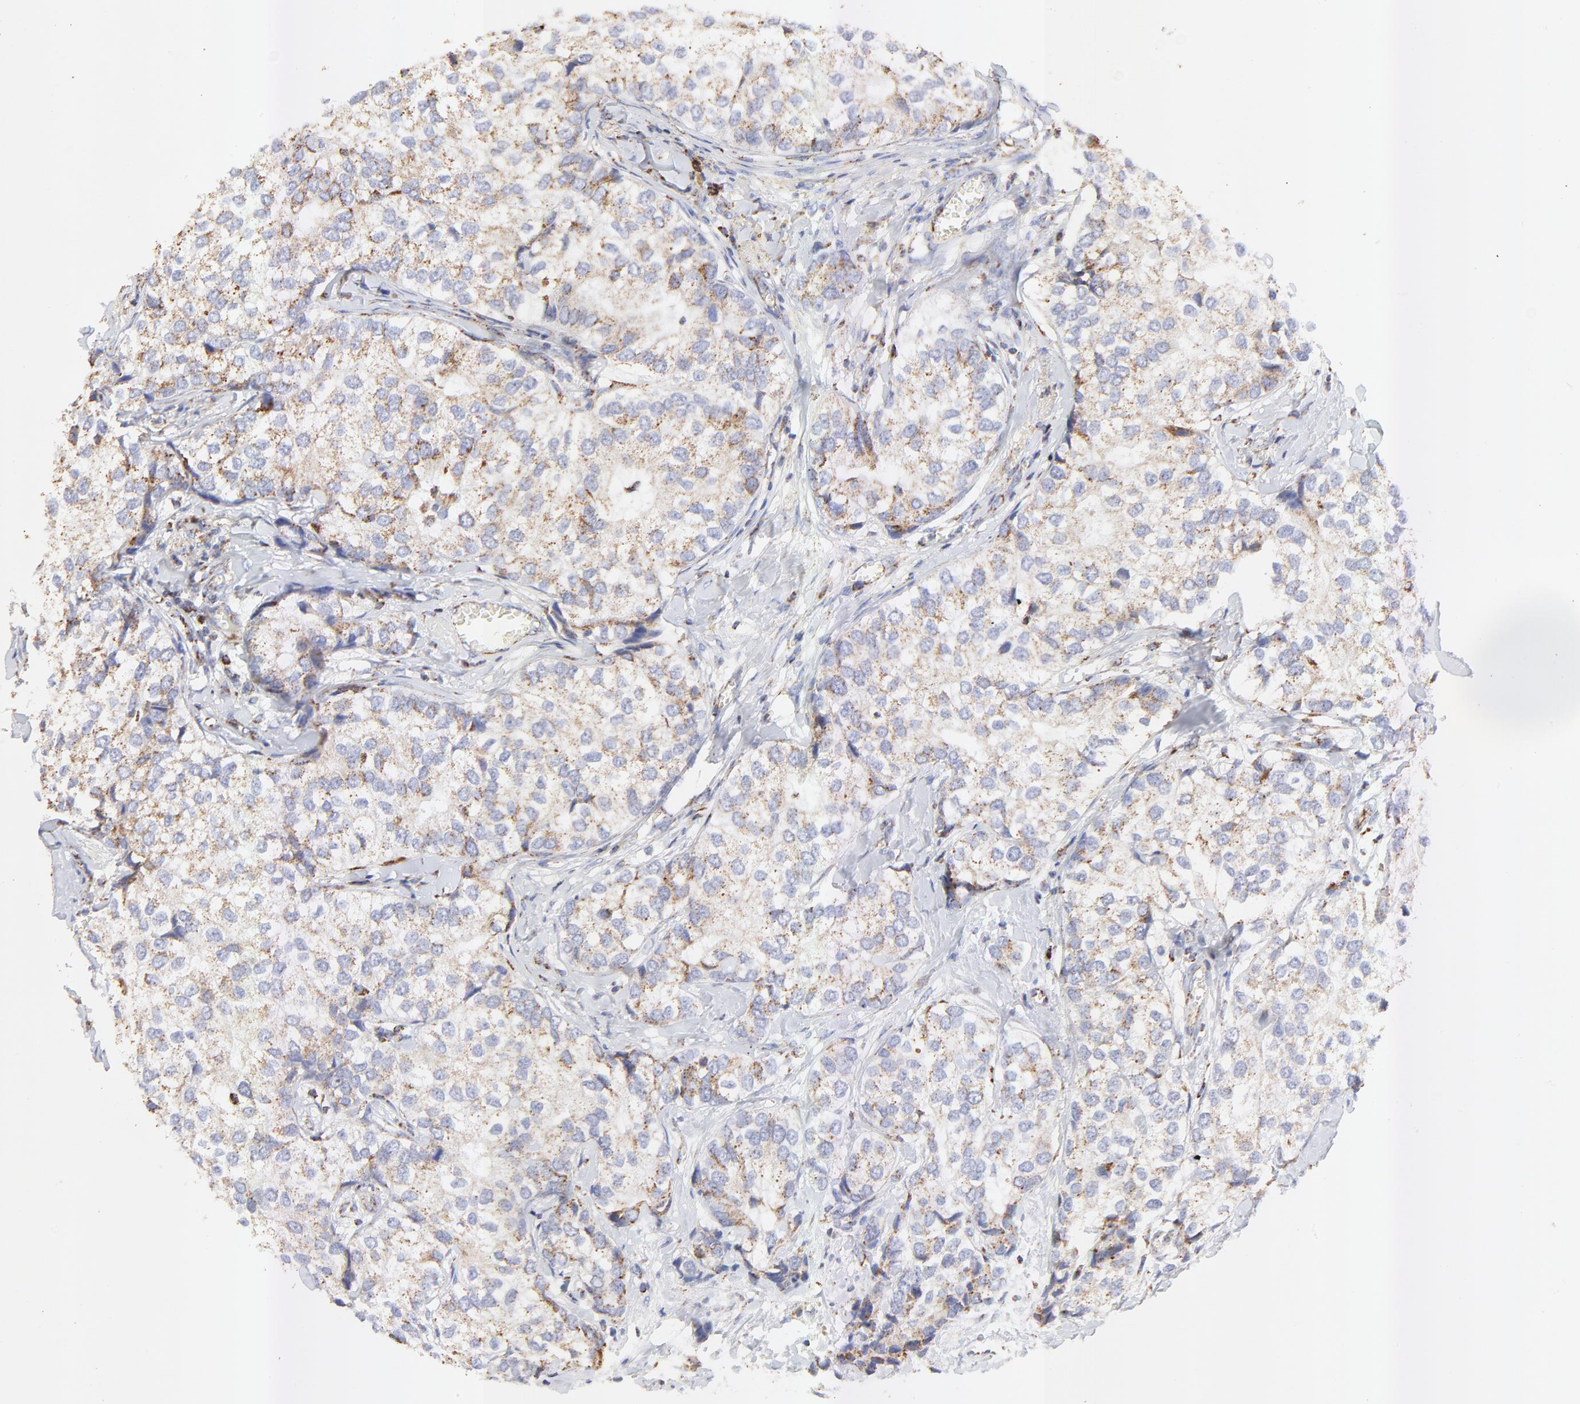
{"staining": {"intensity": "weak", "quantity": ">75%", "location": "cytoplasmic/membranous"}, "tissue": "breast cancer", "cell_type": "Tumor cells", "image_type": "cancer", "snomed": [{"axis": "morphology", "description": "Duct carcinoma"}, {"axis": "topography", "description": "Breast"}], "caption": "Breast cancer was stained to show a protein in brown. There is low levels of weak cytoplasmic/membranous positivity in approximately >75% of tumor cells.", "gene": "COX4I1", "patient": {"sex": "female", "age": 68}}